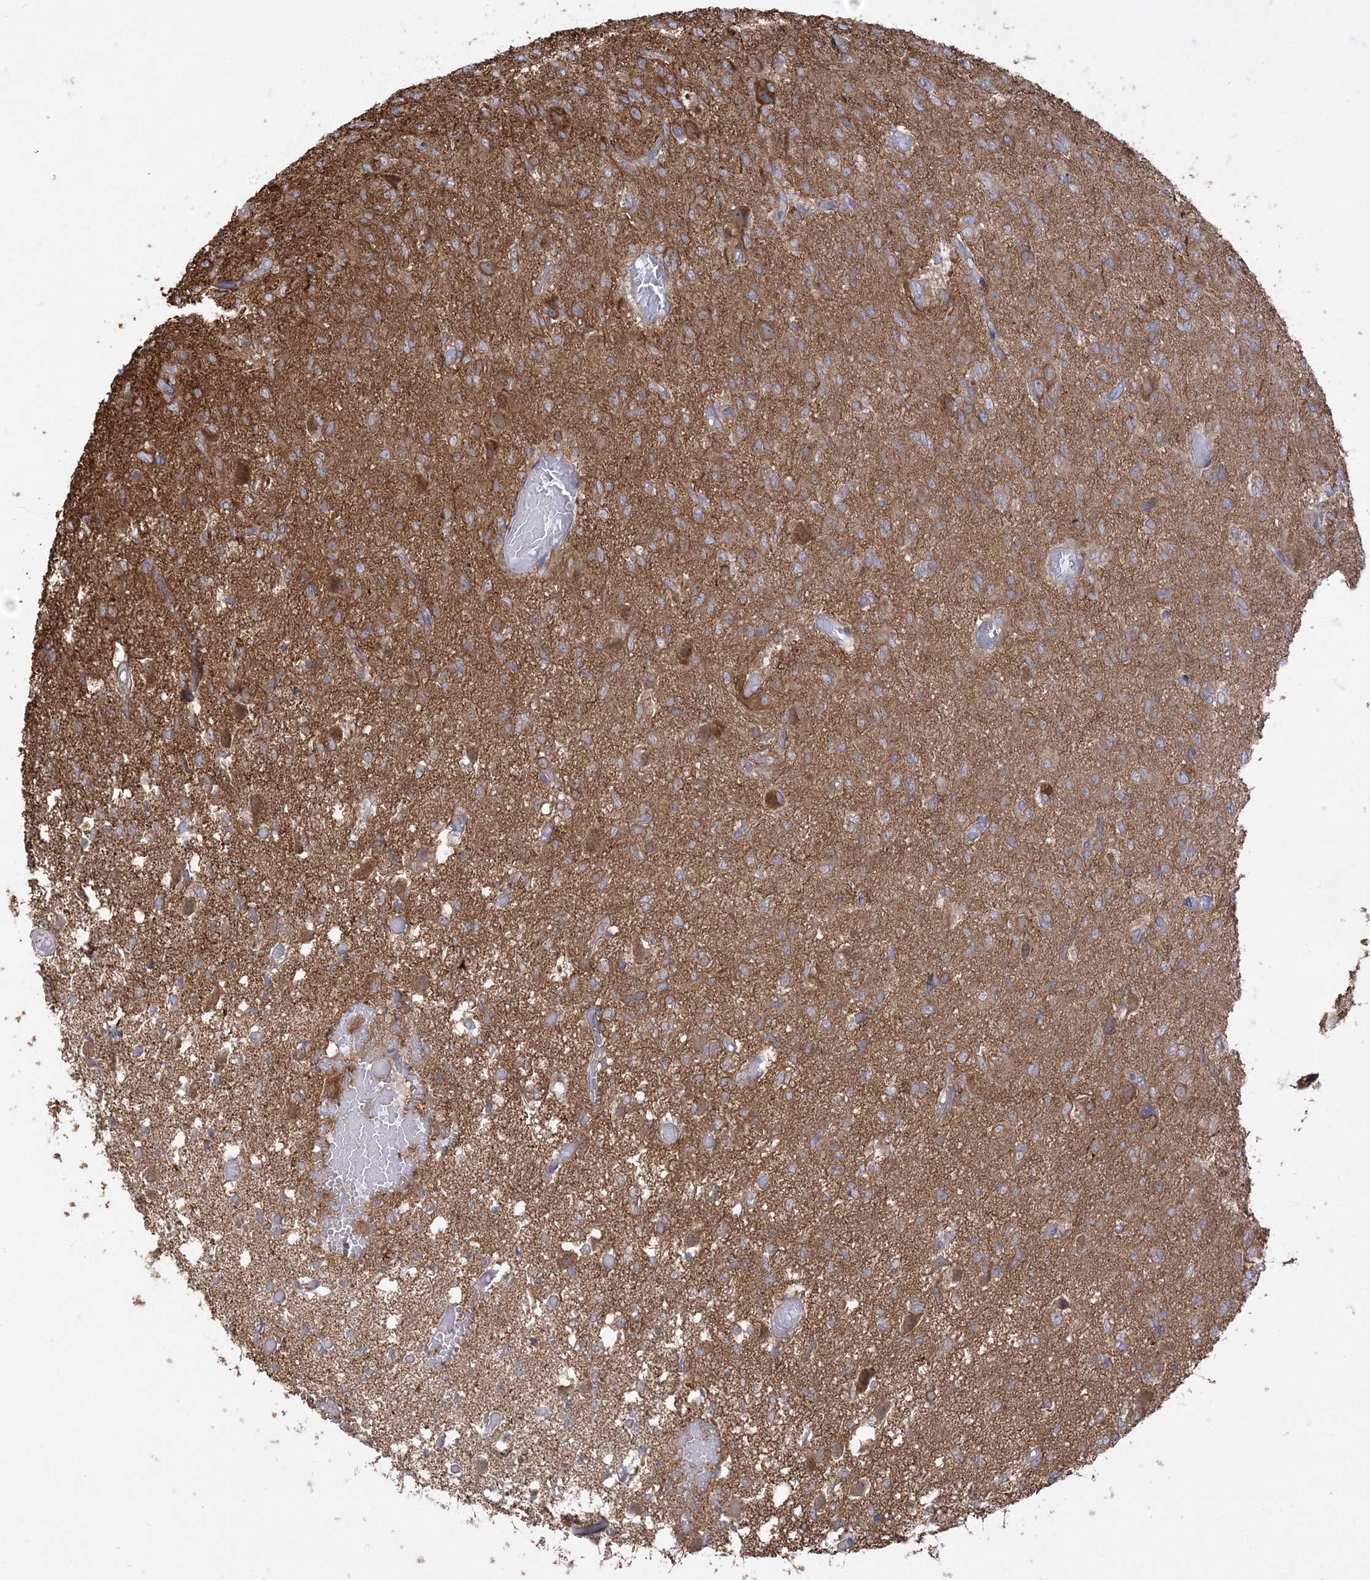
{"staining": {"intensity": "moderate", "quantity": ">75%", "location": "cytoplasmic/membranous"}, "tissue": "glioma", "cell_type": "Tumor cells", "image_type": "cancer", "snomed": [{"axis": "morphology", "description": "Glioma, malignant, High grade"}, {"axis": "topography", "description": "Brain"}], "caption": "Glioma stained with a brown dye reveals moderate cytoplasmic/membranous positive expression in approximately >75% of tumor cells.", "gene": "ZC3H6", "patient": {"sex": "female", "age": 59}}